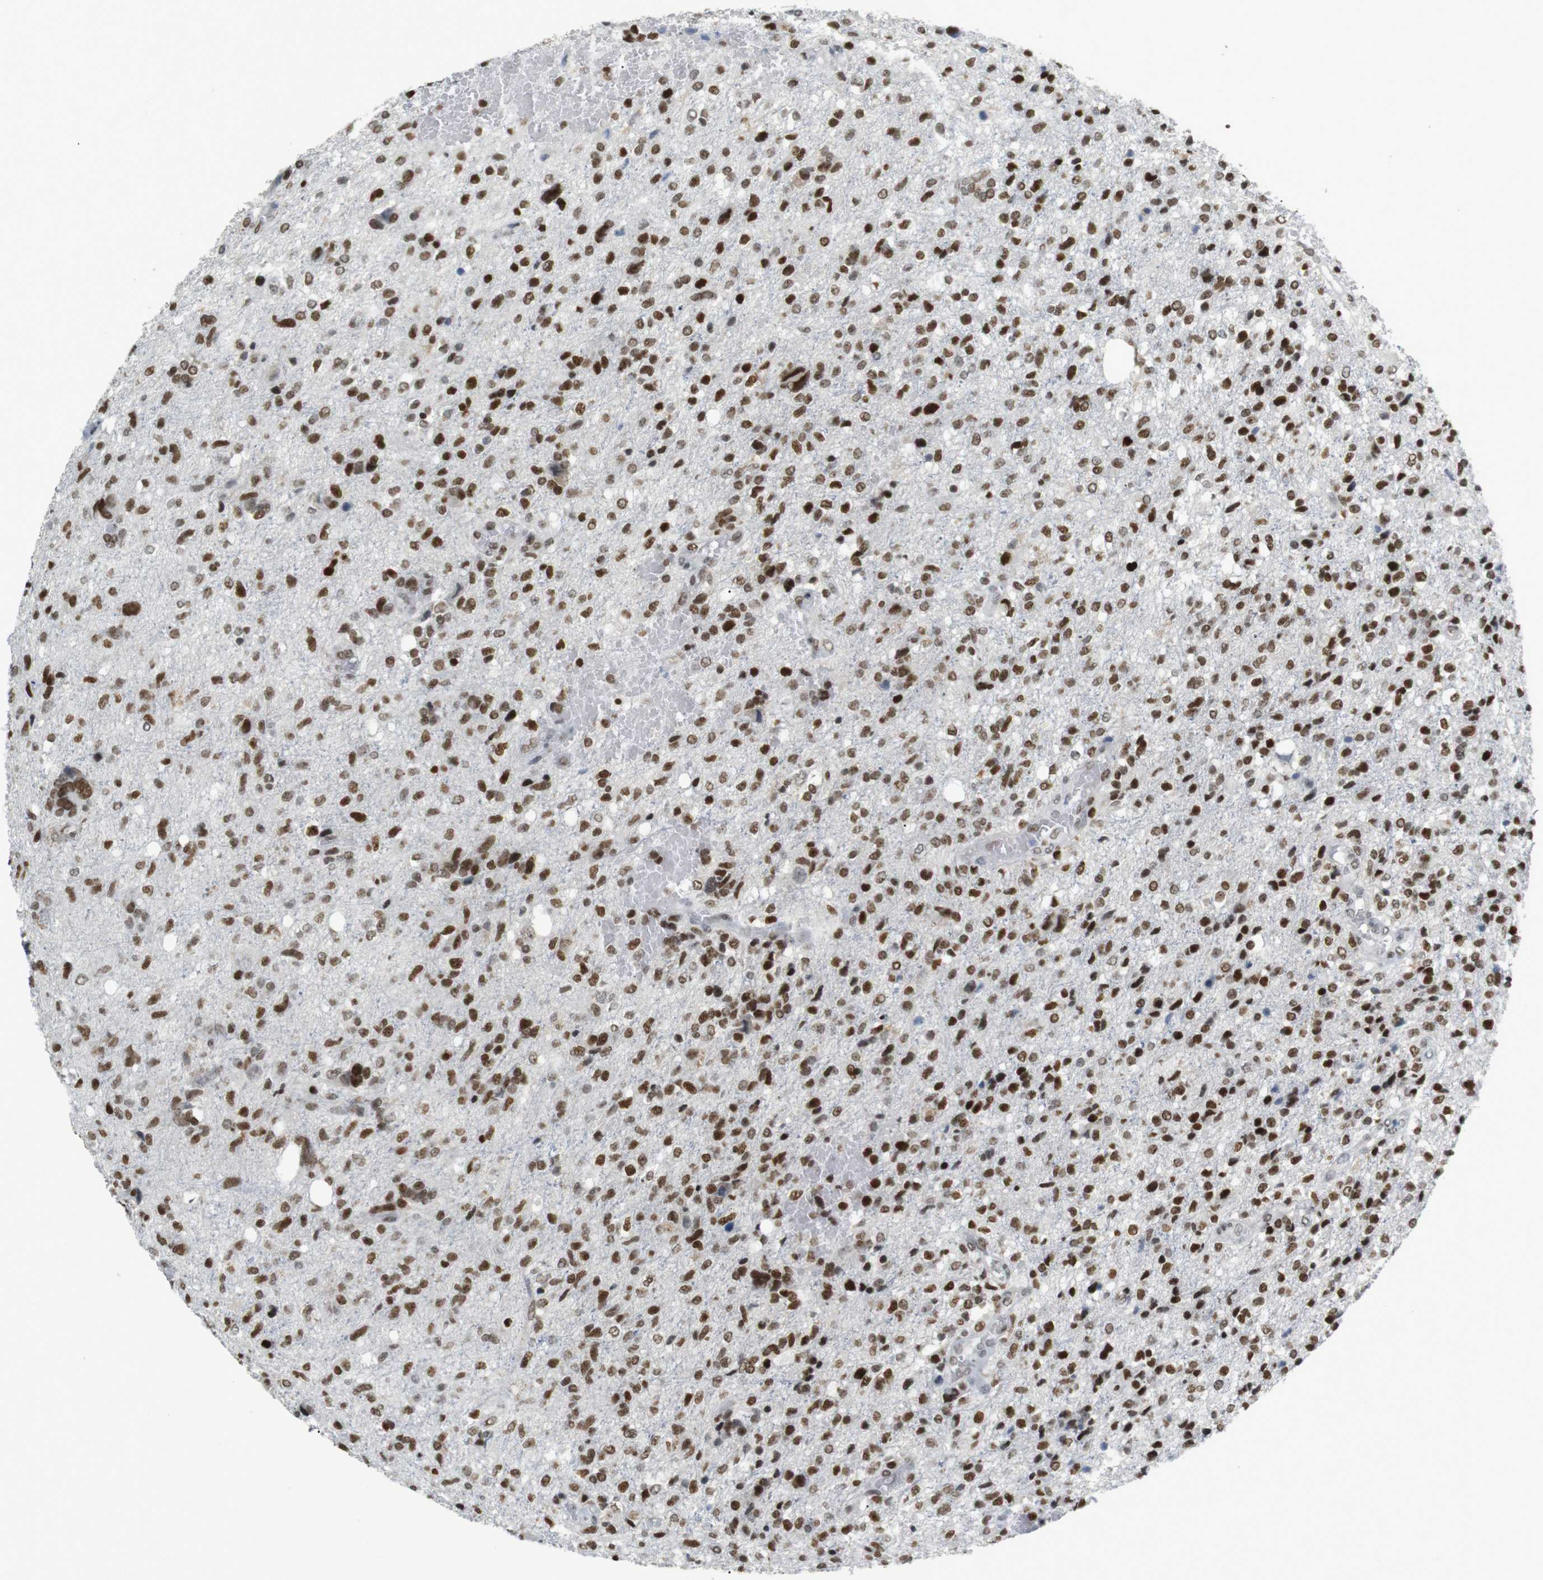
{"staining": {"intensity": "strong", "quantity": ">75%", "location": "nuclear"}, "tissue": "glioma", "cell_type": "Tumor cells", "image_type": "cancer", "snomed": [{"axis": "morphology", "description": "Glioma, malignant, High grade"}, {"axis": "topography", "description": "Brain"}], "caption": "Strong nuclear expression is appreciated in approximately >75% of tumor cells in glioma. Using DAB (brown) and hematoxylin (blue) stains, captured at high magnification using brightfield microscopy.", "gene": "RIOX2", "patient": {"sex": "female", "age": 59}}